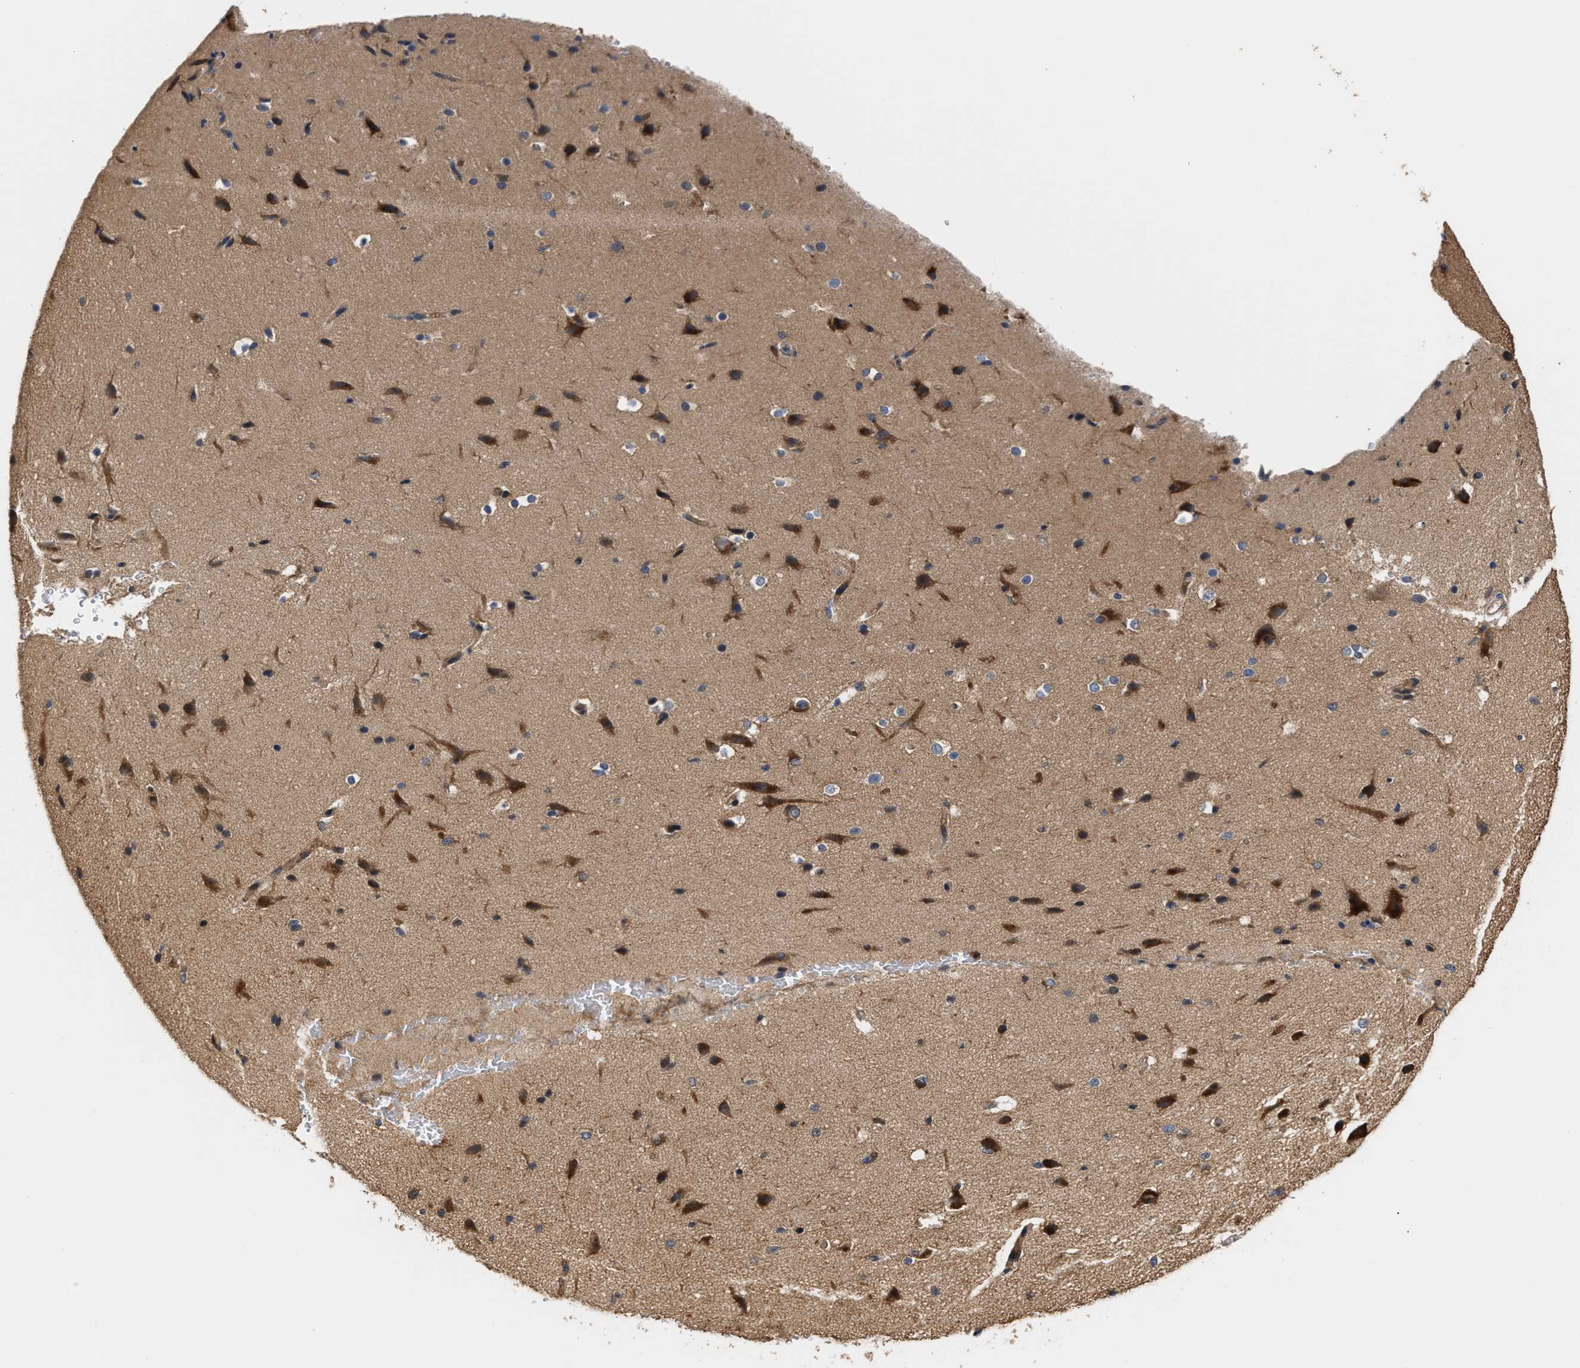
{"staining": {"intensity": "moderate", "quantity": ">75%", "location": "cytoplasmic/membranous"}, "tissue": "cerebral cortex", "cell_type": "Endothelial cells", "image_type": "normal", "snomed": [{"axis": "morphology", "description": "Normal tissue, NOS"}, {"axis": "morphology", "description": "Developmental malformation"}, {"axis": "topography", "description": "Cerebral cortex"}], "caption": "Immunohistochemistry (IHC) of unremarkable cerebral cortex reveals medium levels of moderate cytoplasmic/membranous staining in about >75% of endothelial cells.", "gene": "CLIP2", "patient": {"sex": "female", "age": 30}}